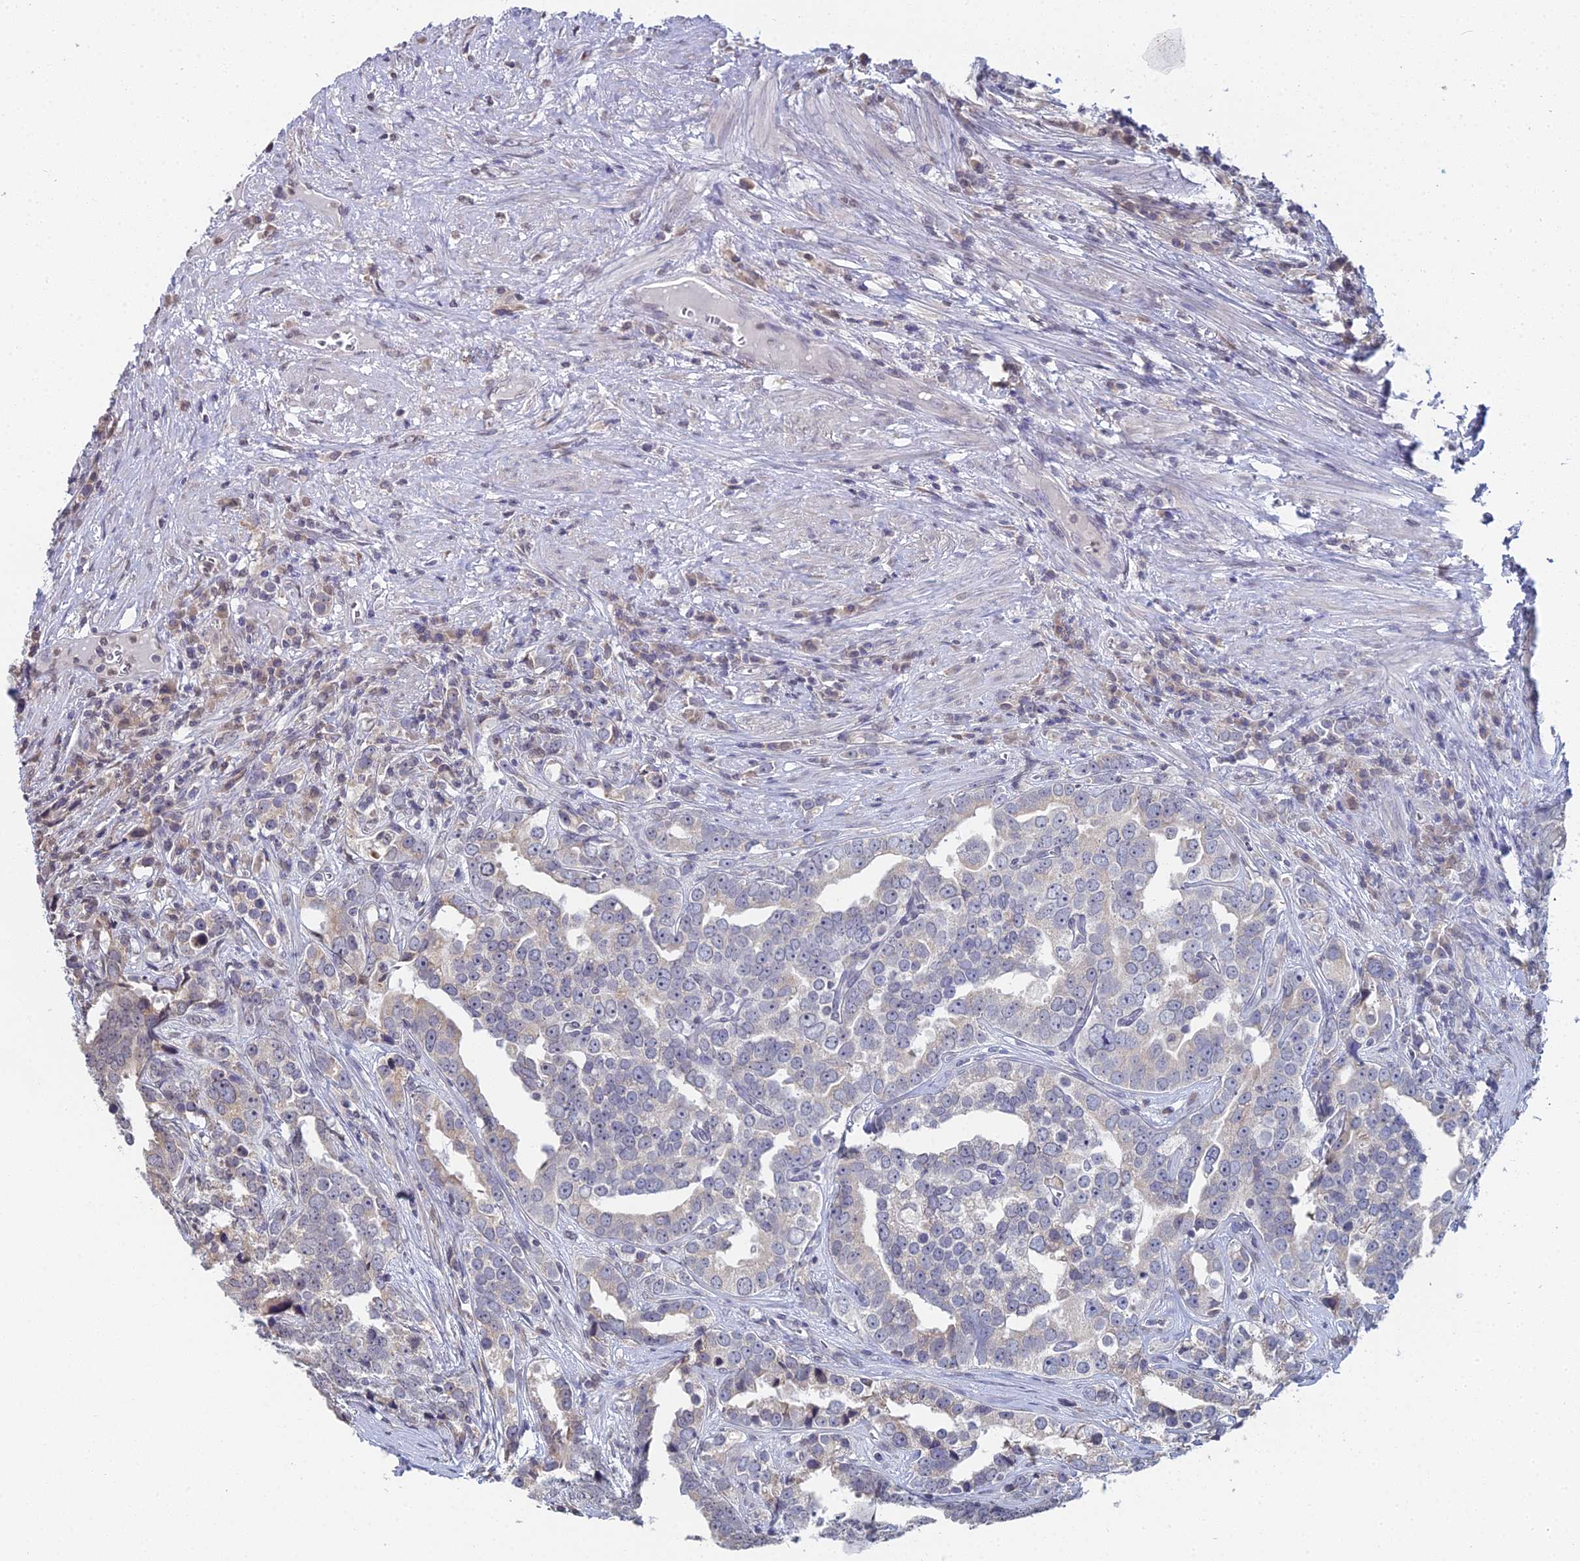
{"staining": {"intensity": "negative", "quantity": "none", "location": "none"}, "tissue": "prostate cancer", "cell_type": "Tumor cells", "image_type": "cancer", "snomed": [{"axis": "morphology", "description": "Adenocarcinoma, High grade"}, {"axis": "topography", "description": "Prostate"}], "caption": "An immunohistochemistry (IHC) histopathology image of prostate adenocarcinoma (high-grade) is shown. There is no staining in tumor cells of prostate adenocarcinoma (high-grade).", "gene": "PRR22", "patient": {"sex": "male", "age": 71}}